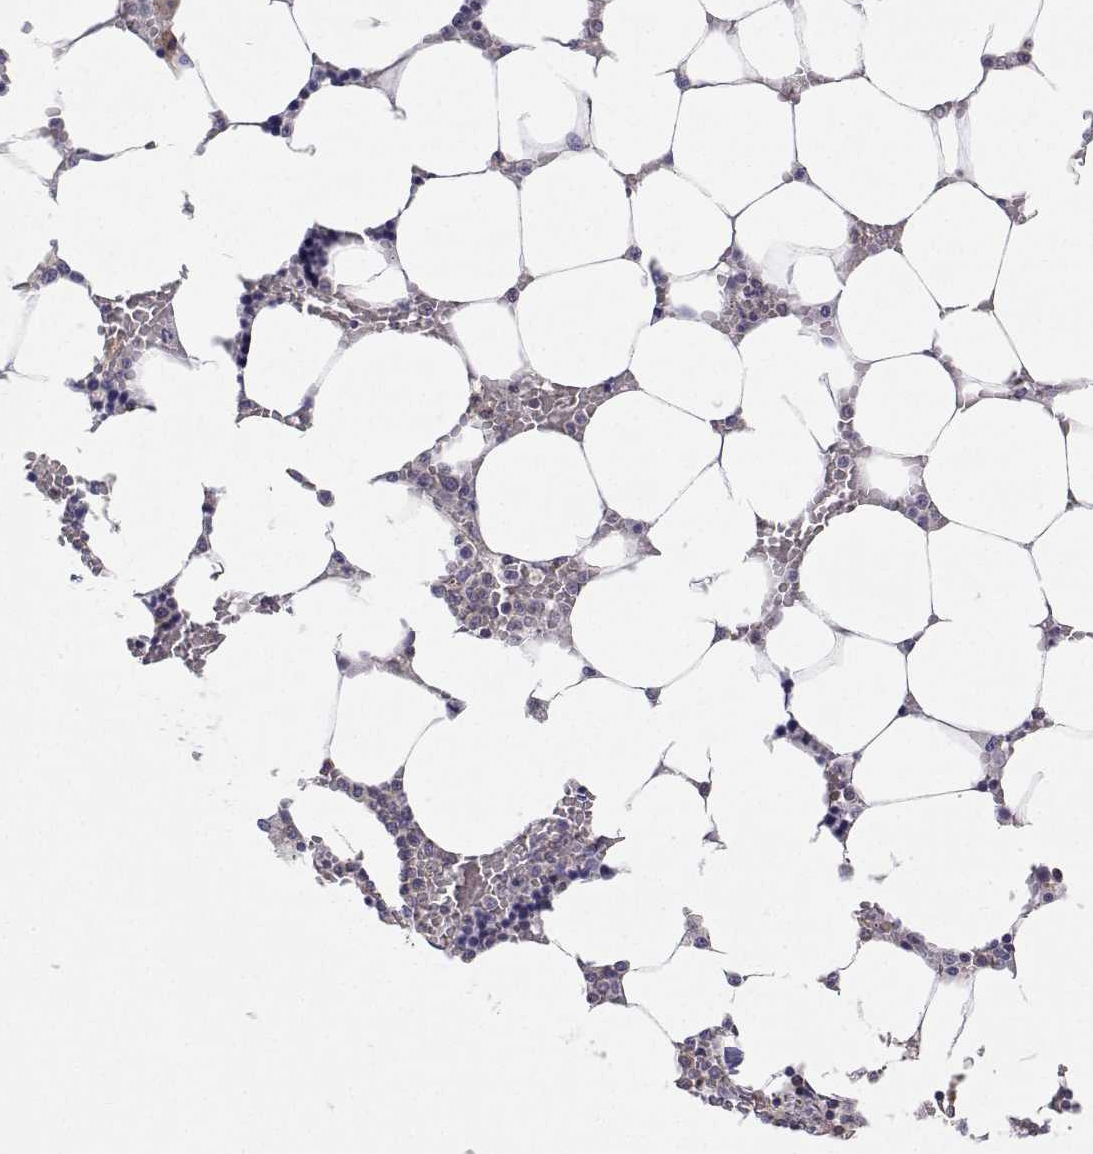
{"staining": {"intensity": "weak", "quantity": "<25%", "location": "cytoplasmic/membranous"}, "tissue": "bone marrow", "cell_type": "Hematopoietic cells", "image_type": "normal", "snomed": [{"axis": "morphology", "description": "Normal tissue, NOS"}, {"axis": "topography", "description": "Bone marrow"}], "caption": "DAB (3,3'-diaminobenzidine) immunohistochemical staining of unremarkable human bone marrow exhibits no significant staining in hematopoietic cells.", "gene": "MYH9", "patient": {"sex": "male", "age": 64}}